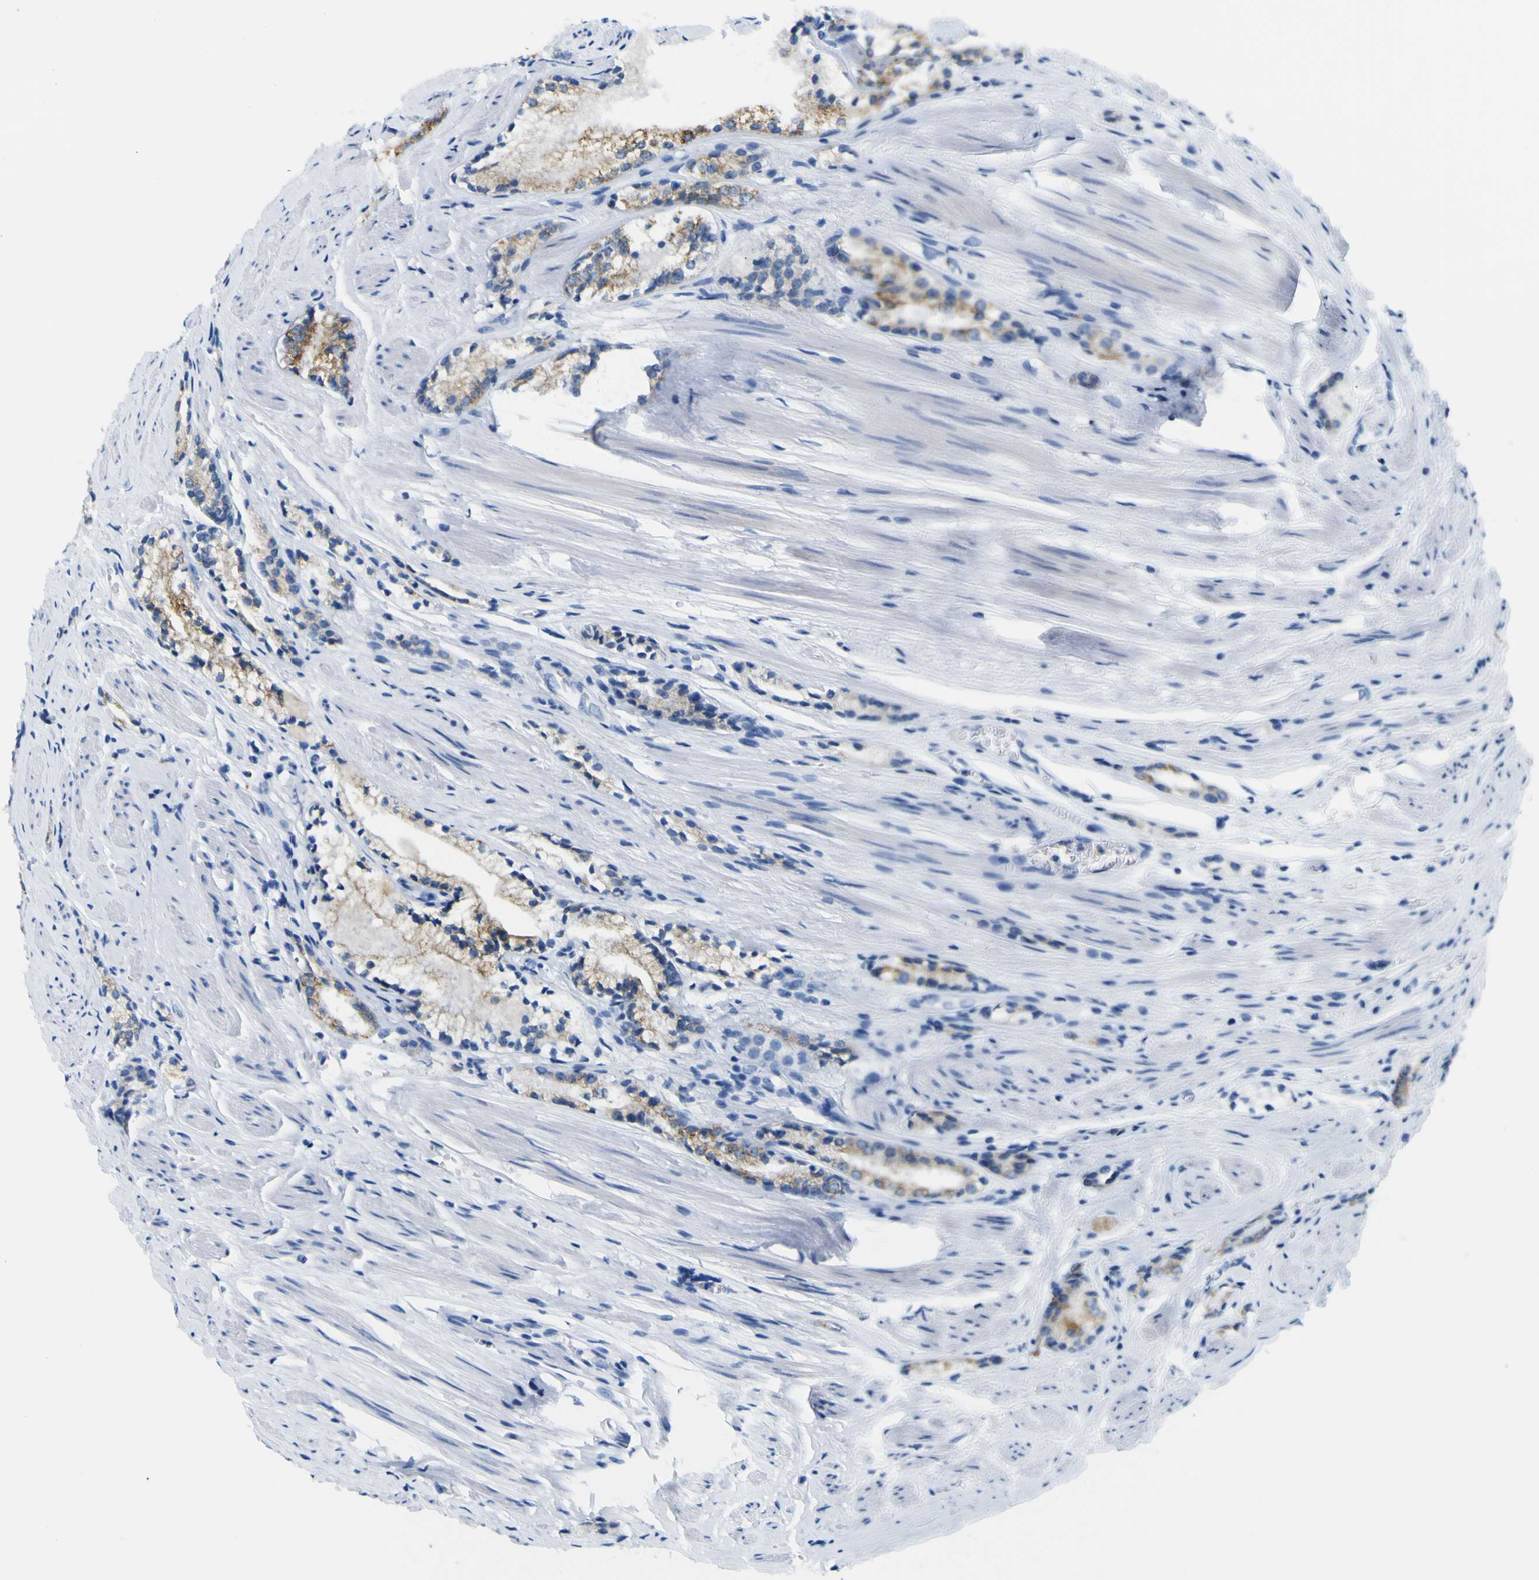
{"staining": {"intensity": "moderate", "quantity": ">75%", "location": "cytoplasmic/membranous"}, "tissue": "prostate cancer", "cell_type": "Tumor cells", "image_type": "cancer", "snomed": [{"axis": "morphology", "description": "Adenocarcinoma, Low grade"}, {"axis": "topography", "description": "Prostate"}], "caption": "Human low-grade adenocarcinoma (prostate) stained with a brown dye displays moderate cytoplasmic/membranous positive expression in about >75% of tumor cells.", "gene": "ACSL1", "patient": {"sex": "male", "age": 60}}